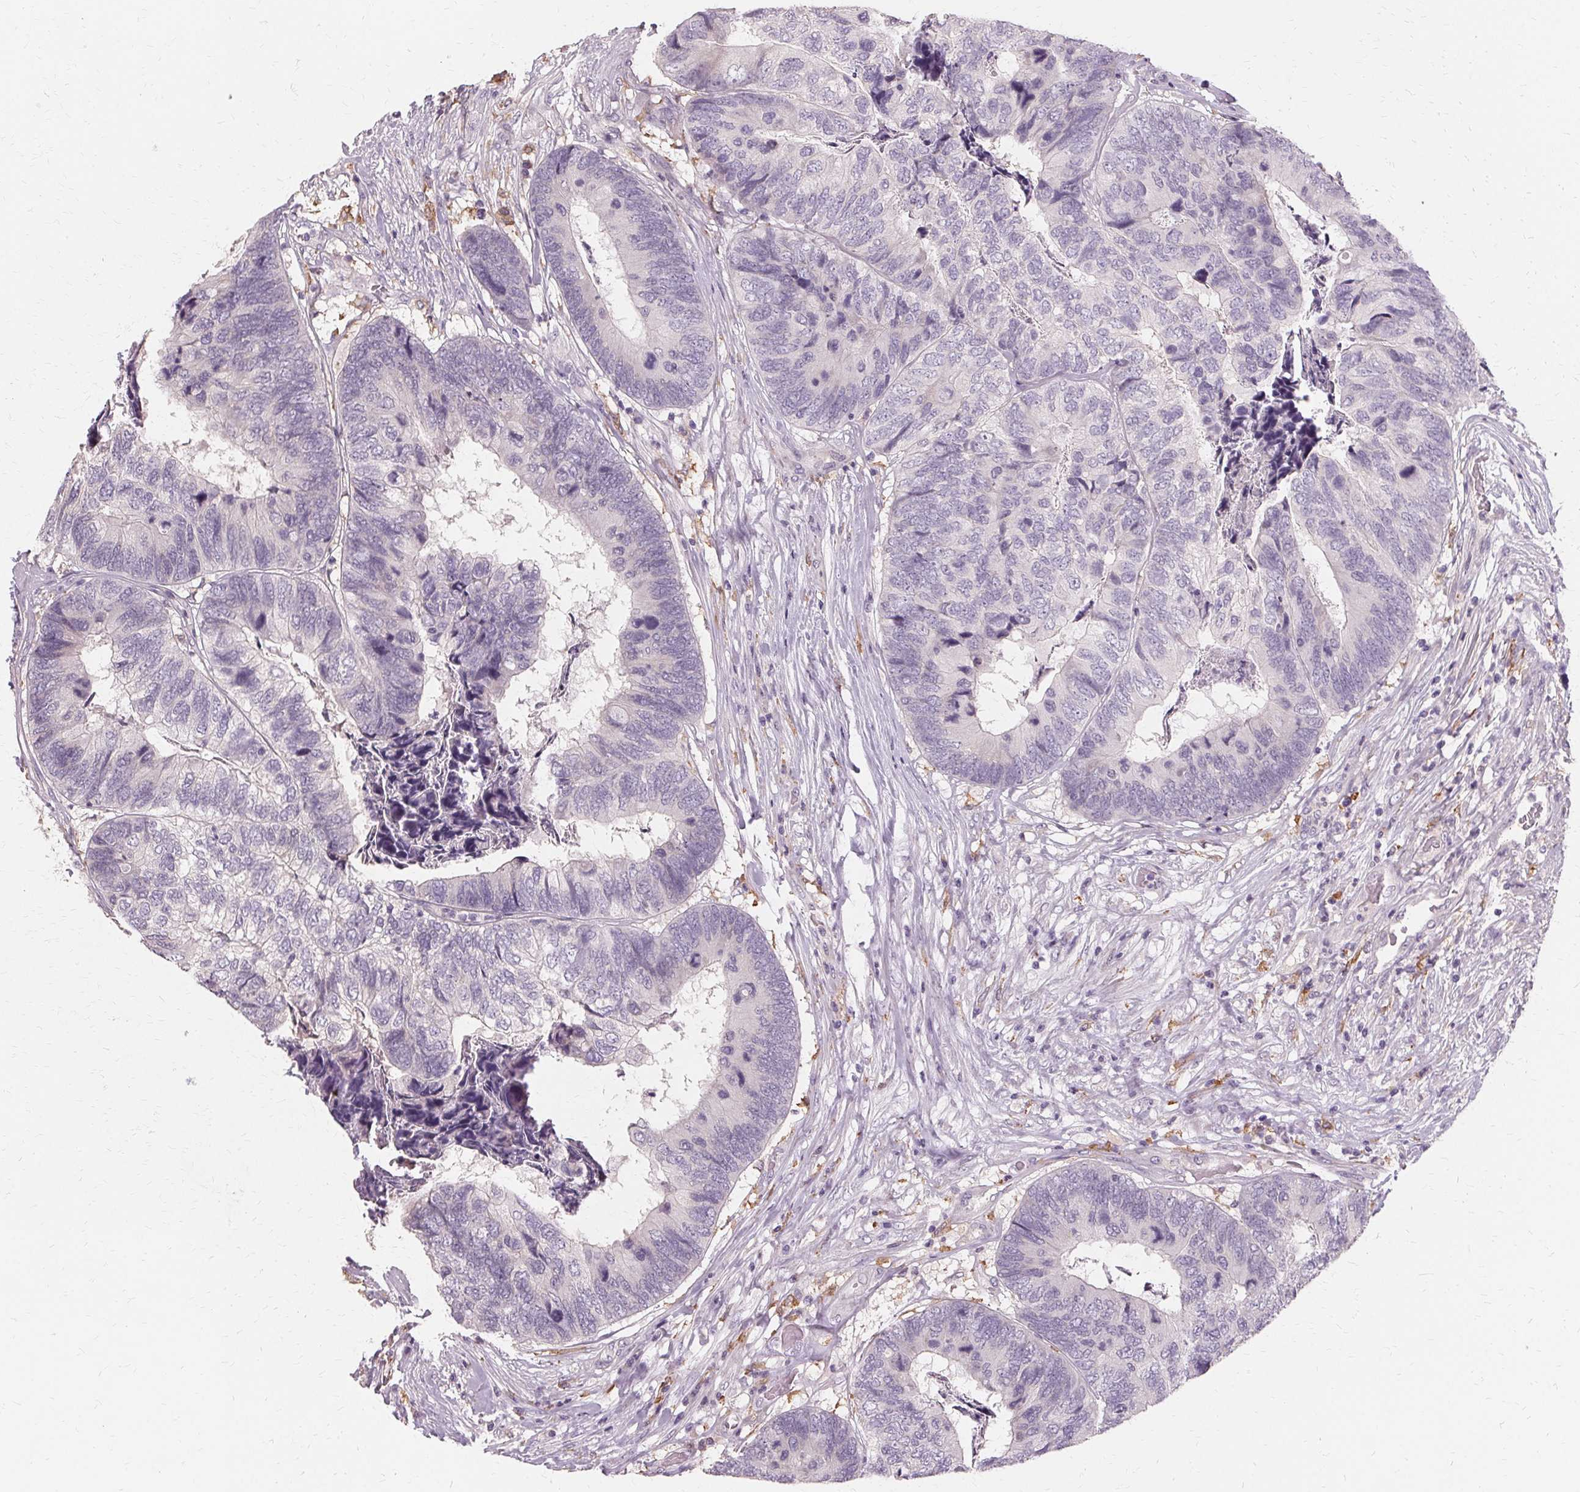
{"staining": {"intensity": "negative", "quantity": "none", "location": "none"}, "tissue": "colorectal cancer", "cell_type": "Tumor cells", "image_type": "cancer", "snomed": [{"axis": "morphology", "description": "Adenocarcinoma, NOS"}, {"axis": "topography", "description": "Colon"}], "caption": "This image is of colorectal adenocarcinoma stained with immunohistochemistry (IHC) to label a protein in brown with the nuclei are counter-stained blue. There is no positivity in tumor cells. Brightfield microscopy of IHC stained with DAB (brown) and hematoxylin (blue), captured at high magnification.", "gene": "IFNGR1", "patient": {"sex": "female", "age": 67}}